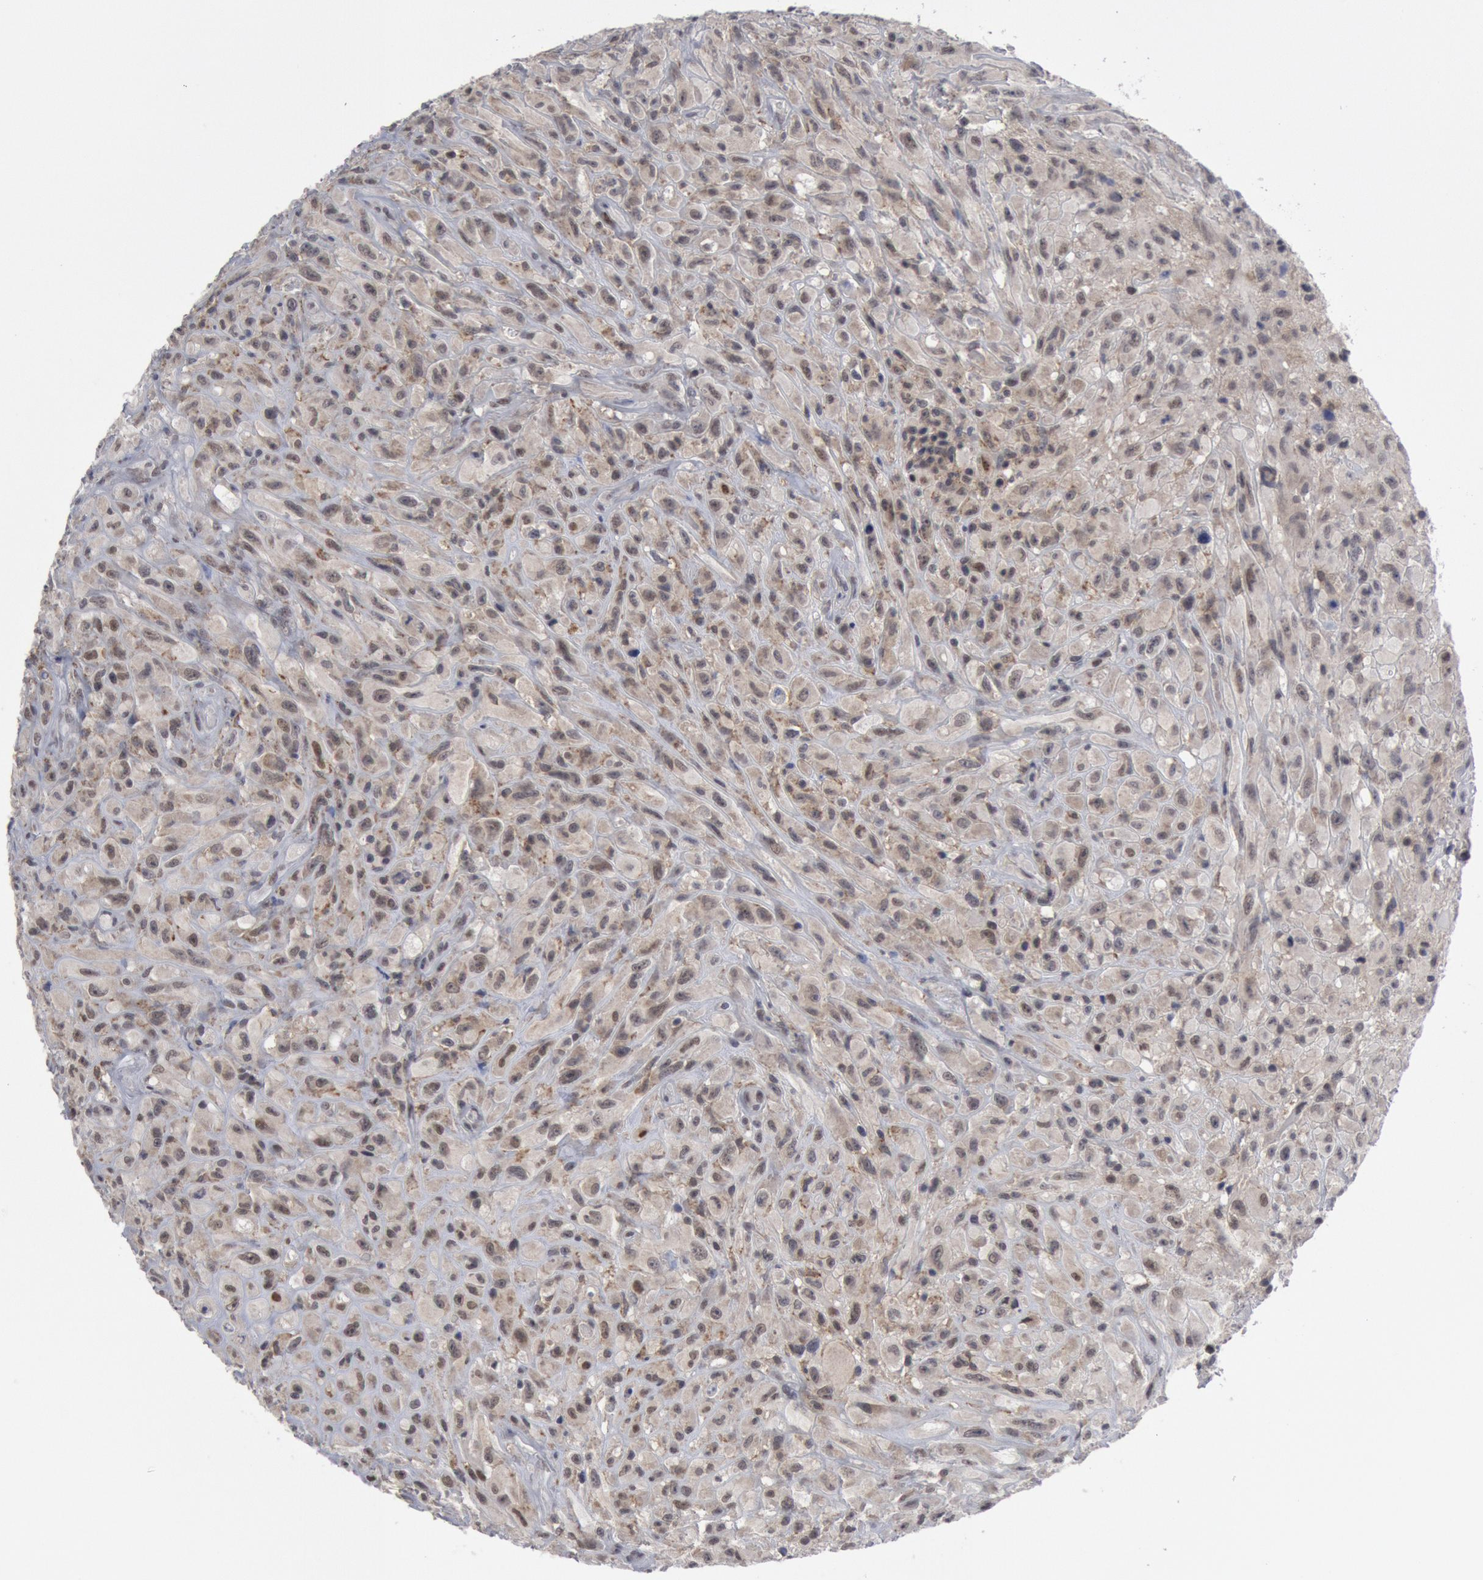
{"staining": {"intensity": "negative", "quantity": "none", "location": "none"}, "tissue": "glioma", "cell_type": "Tumor cells", "image_type": "cancer", "snomed": [{"axis": "morphology", "description": "Glioma, malignant, High grade"}, {"axis": "topography", "description": "Brain"}], "caption": "Immunohistochemistry of malignant high-grade glioma demonstrates no positivity in tumor cells.", "gene": "FOXO1", "patient": {"sex": "male", "age": 48}}